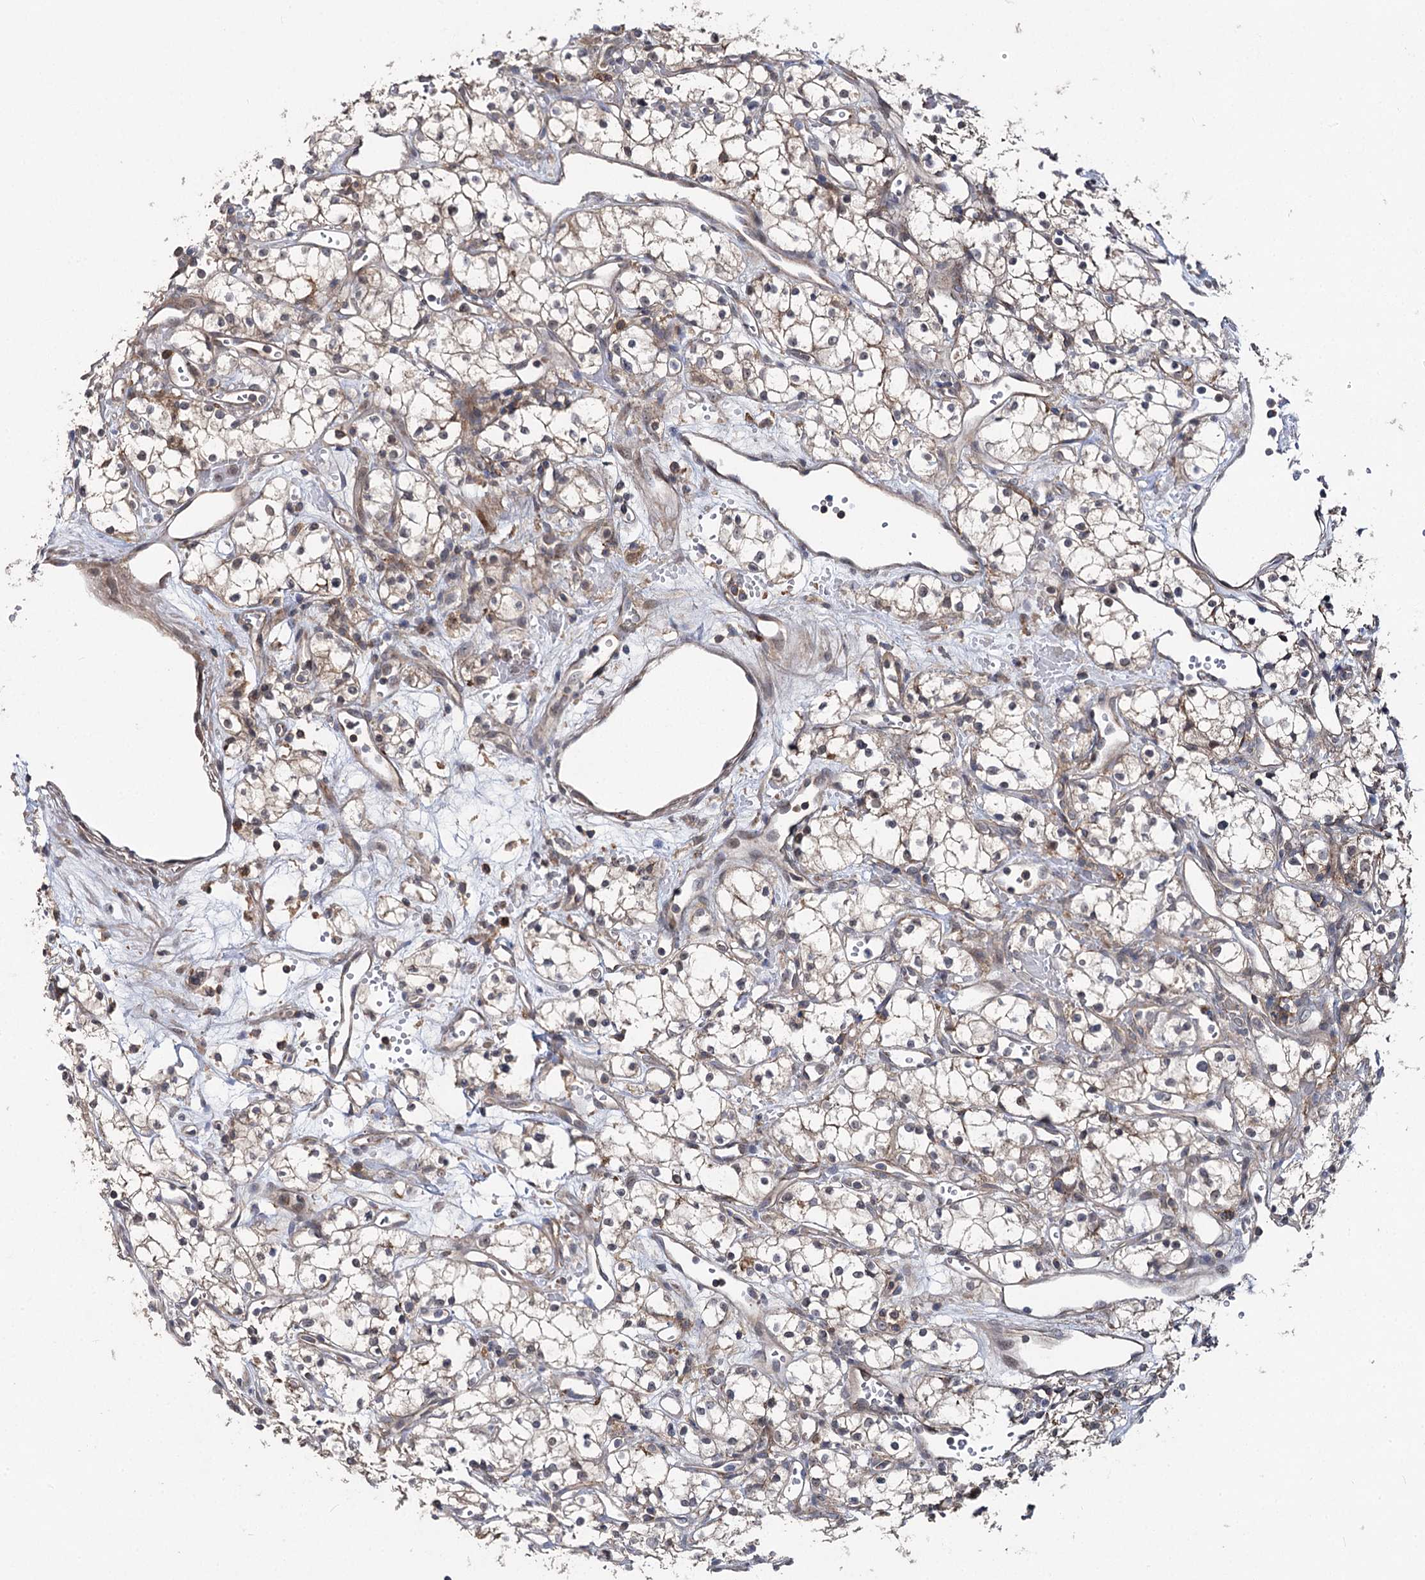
{"staining": {"intensity": "moderate", "quantity": "<25%", "location": "nuclear"}, "tissue": "renal cancer", "cell_type": "Tumor cells", "image_type": "cancer", "snomed": [{"axis": "morphology", "description": "Adenocarcinoma, NOS"}, {"axis": "topography", "description": "Kidney"}], "caption": "Renal cancer stained with a brown dye shows moderate nuclear positive staining in about <25% of tumor cells.", "gene": "STX6", "patient": {"sex": "male", "age": 59}}